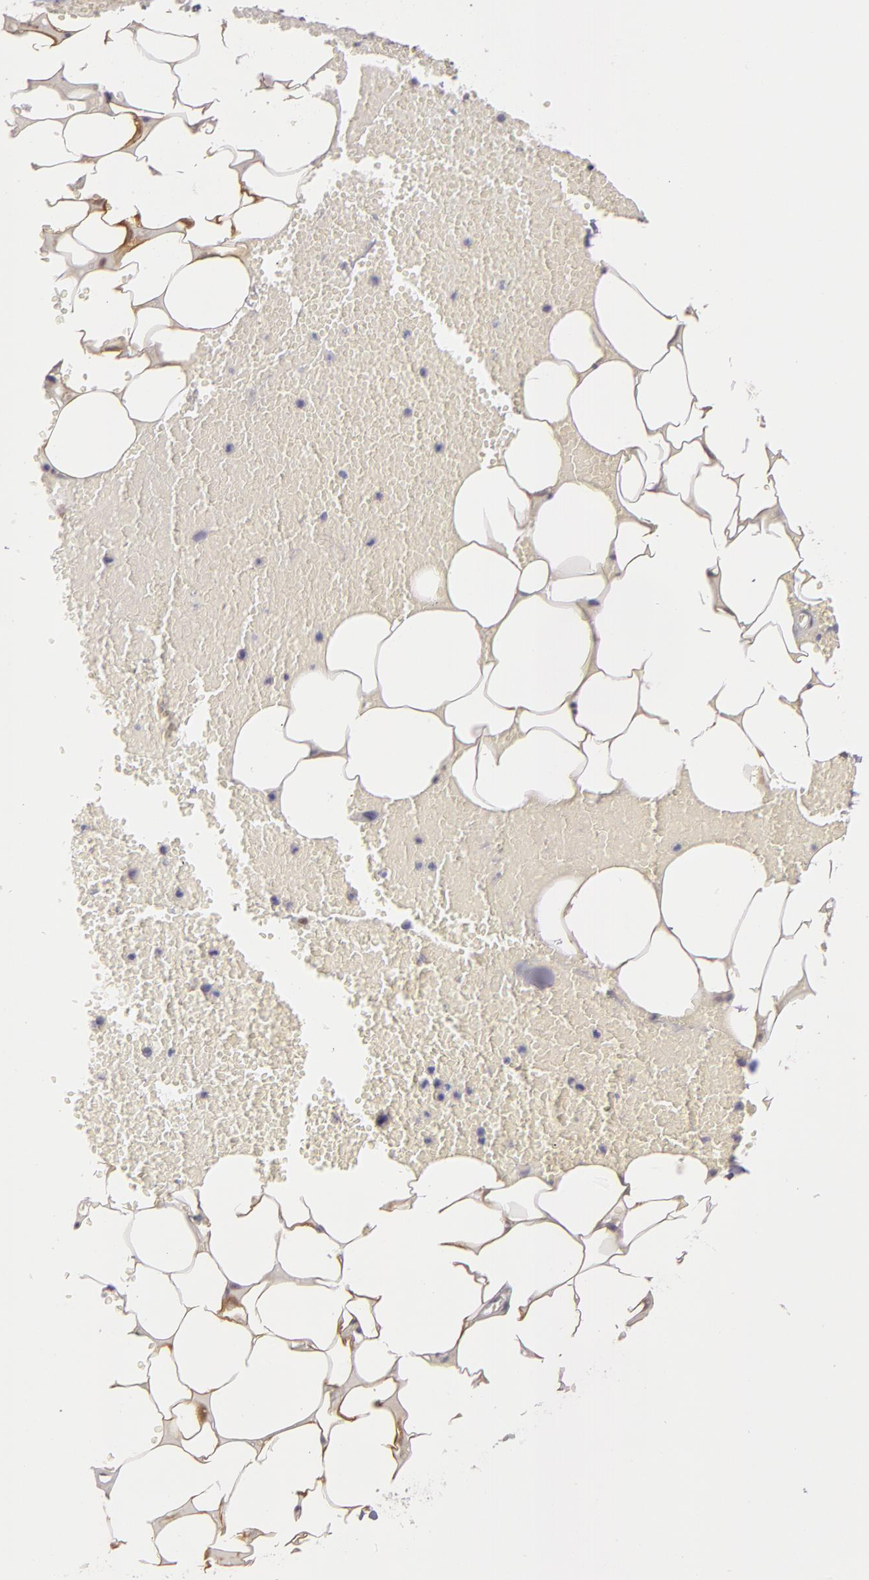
{"staining": {"intensity": "negative", "quantity": "none", "location": "none"}, "tissue": "adipose tissue", "cell_type": "Adipocytes", "image_type": "normal", "snomed": [{"axis": "morphology", "description": "Normal tissue, NOS"}, {"axis": "morphology", "description": "Inflammation, NOS"}, {"axis": "topography", "description": "Lymph node"}, {"axis": "topography", "description": "Peripheral nerve tissue"}], "caption": "Benign adipose tissue was stained to show a protein in brown. There is no significant staining in adipocytes.", "gene": "GNPDA1", "patient": {"sex": "male", "age": 52}}